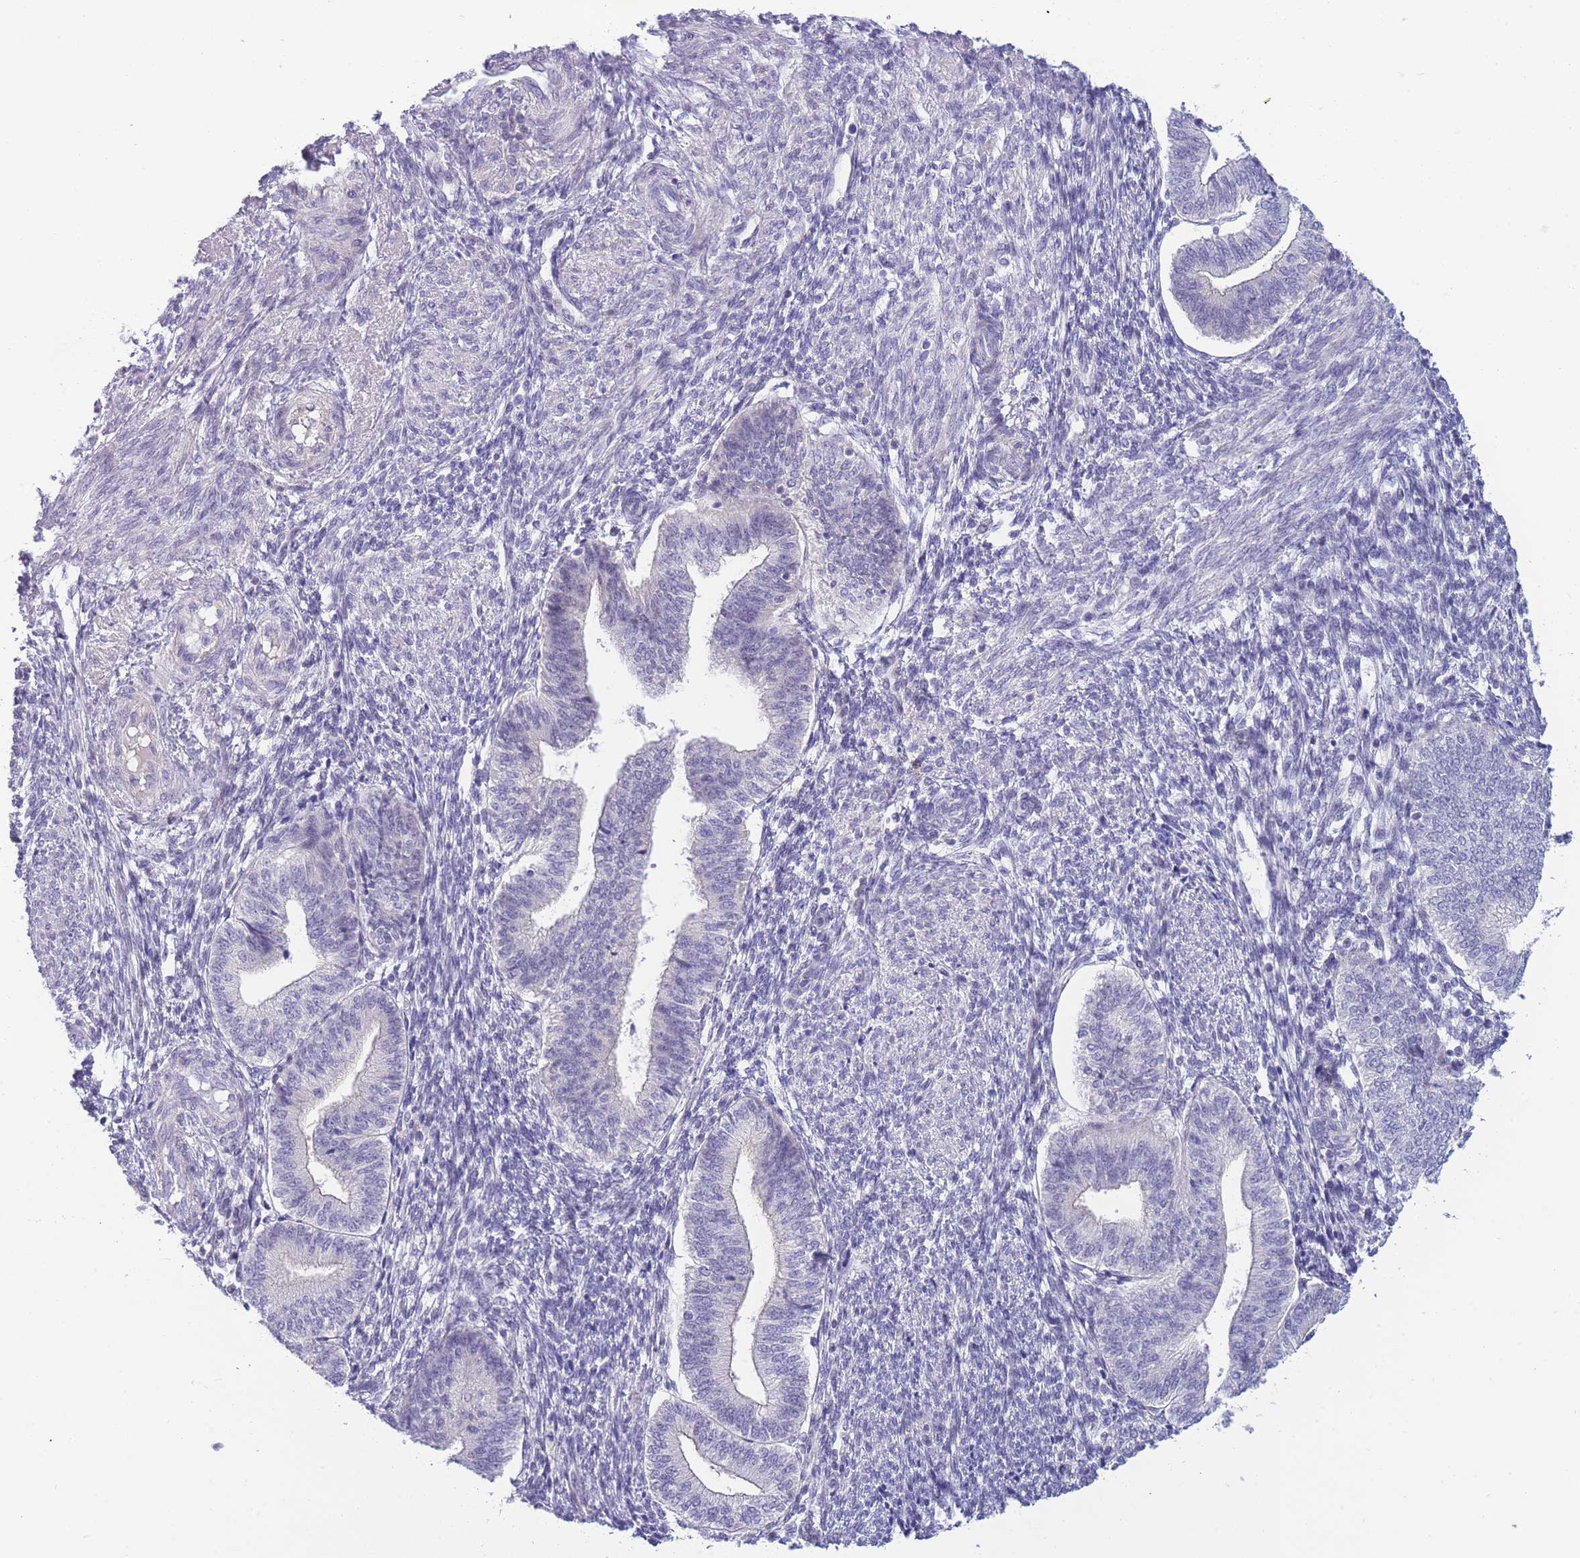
{"staining": {"intensity": "negative", "quantity": "none", "location": "none"}, "tissue": "endometrium", "cell_type": "Cells in endometrial stroma", "image_type": "normal", "snomed": [{"axis": "morphology", "description": "Normal tissue, NOS"}, {"axis": "topography", "description": "Endometrium"}], "caption": "Immunohistochemical staining of normal endometrium shows no significant expression in cells in endometrial stroma. (Brightfield microscopy of DAB (3,3'-diaminobenzidine) immunohistochemistry at high magnification).", "gene": "PRR23A", "patient": {"sex": "female", "age": 34}}